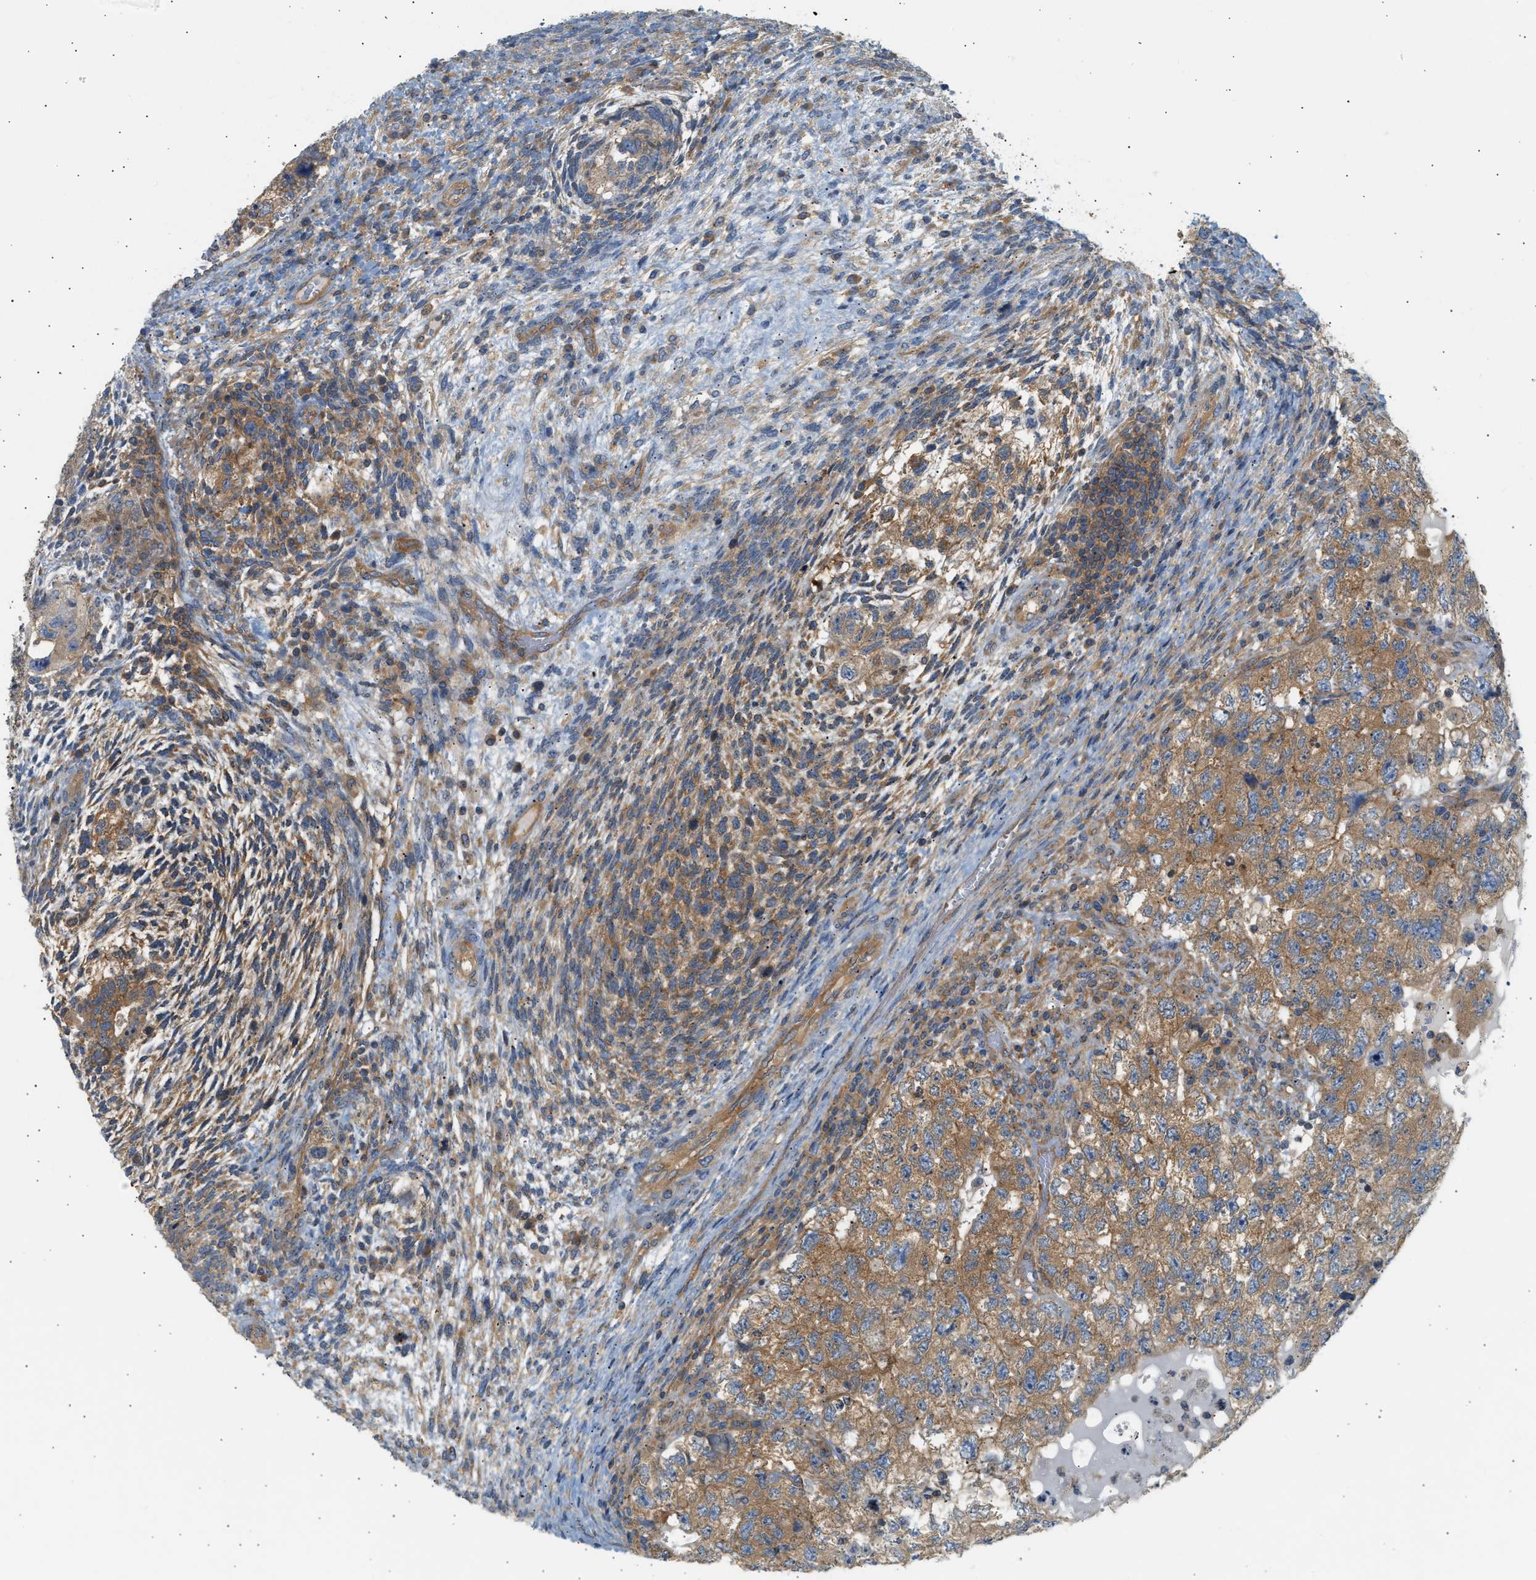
{"staining": {"intensity": "moderate", "quantity": ">75%", "location": "cytoplasmic/membranous"}, "tissue": "testis cancer", "cell_type": "Tumor cells", "image_type": "cancer", "snomed": [{"axis": "morphology", "description": "Carcinoma, Embryonal, NOS"}, {"axis": "topography", "description": "Testis"}], "caption": "A photomicrograph of testis cancer (embryonal carcinoma) stained for a protein shows moderate cytoplasmic/membranous brown staining in tumor cells.", "gene": "PAFAH1B1", "patient": {"sex": "male", "age": 36}}